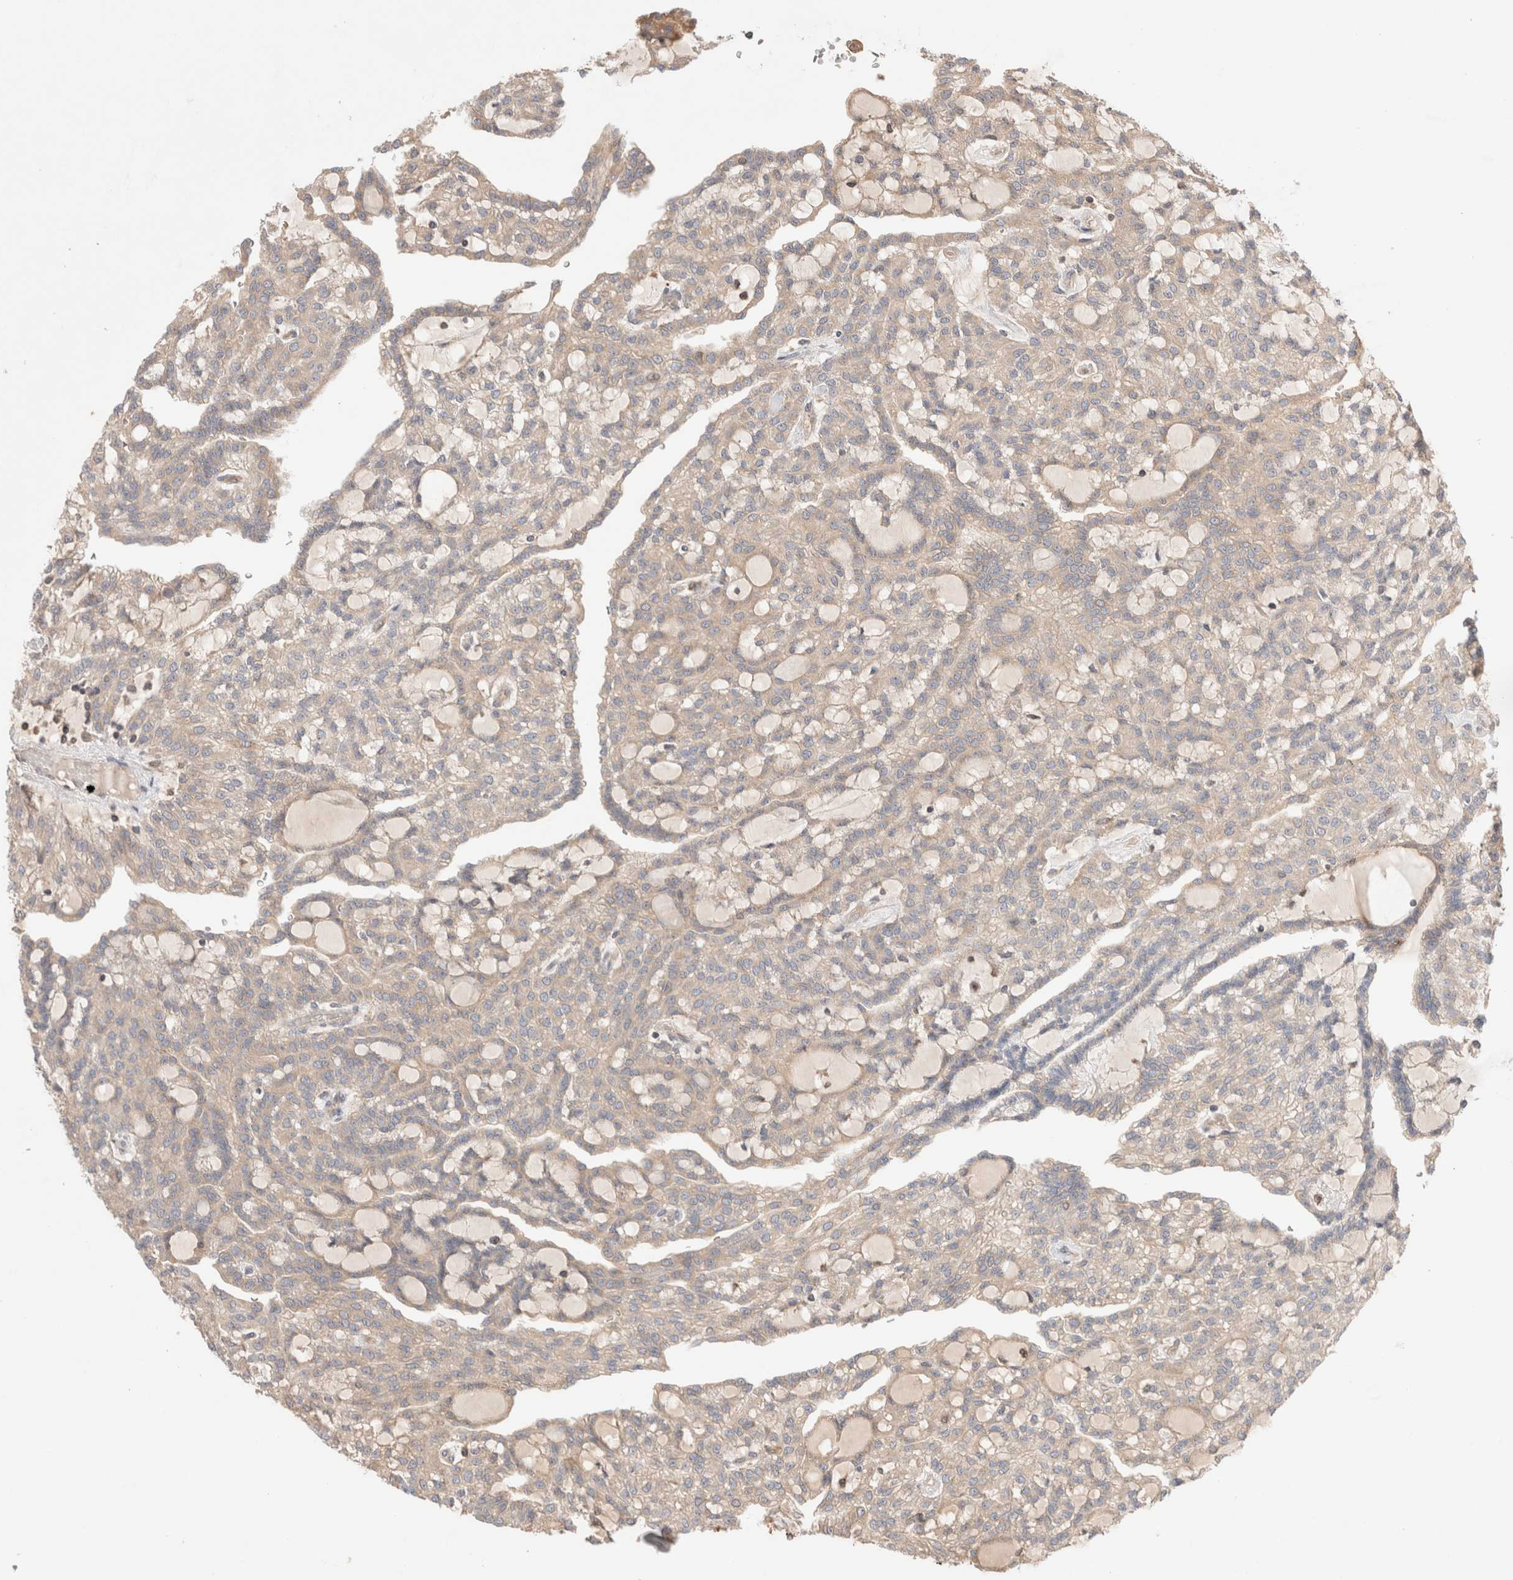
{"staining": {"intensity": "weak", "quantity": ">75%", "location": "cytoplasmic/membranous"}, "tissue": "renal cancer", "cell_type": "Tumor cells", "image_type": "cancer", "snomed": [{"axis": "morphology", "description": "Adenocarcinoma, NOS"}, {"axis": "topography", "description": "Kidney"}], "caption": "Protein staining of renal cancer tissue displays weak cytoplasmic/membranous staining in about >75% of tumor cells.", "gene": "SIKE1", "patient": {"sex": "male", "age": 63}}